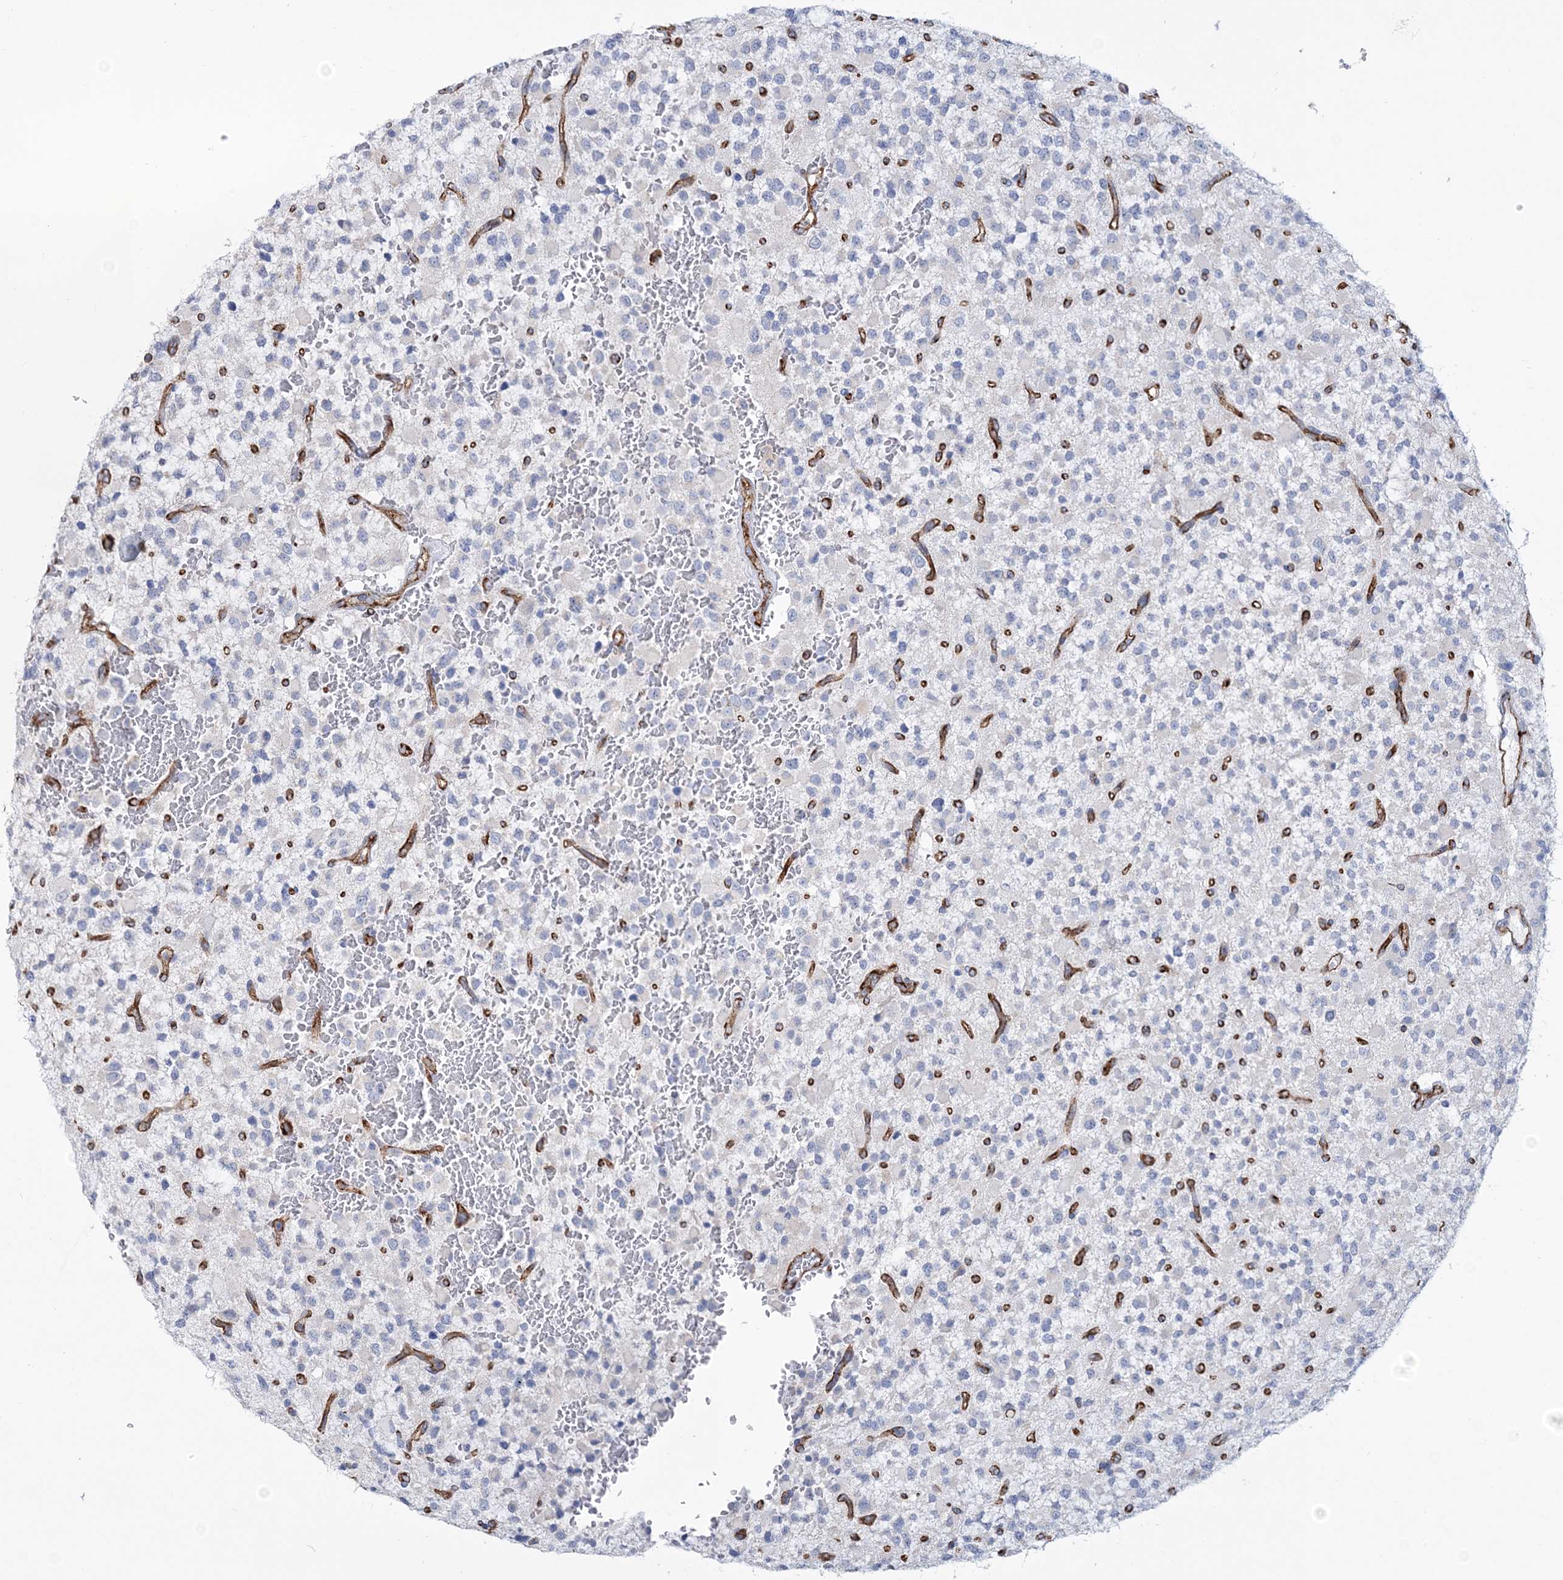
{"staining": {"intensity": "negative", "quantity": "none", "location": "none"}, "tissue": "glioma", "cell_type": "Tumor cells", "image_type": "cancer", "snomed": [{"axis": "morphology", "description": "Glioma, malignant, High grade"}, {"axis": "topography", "description": "Brain"}], "caption": "Tumor cells are negative for brown protein staining in malignant glioma (high-grade). (Stains: DAB immunohistochemistry with hematoxylin counter stain, Microscopy: brightfield microscopy at high magnification).", "gene": "RAB11FIP5", "patient": {"sex": "male", "age": 34}}